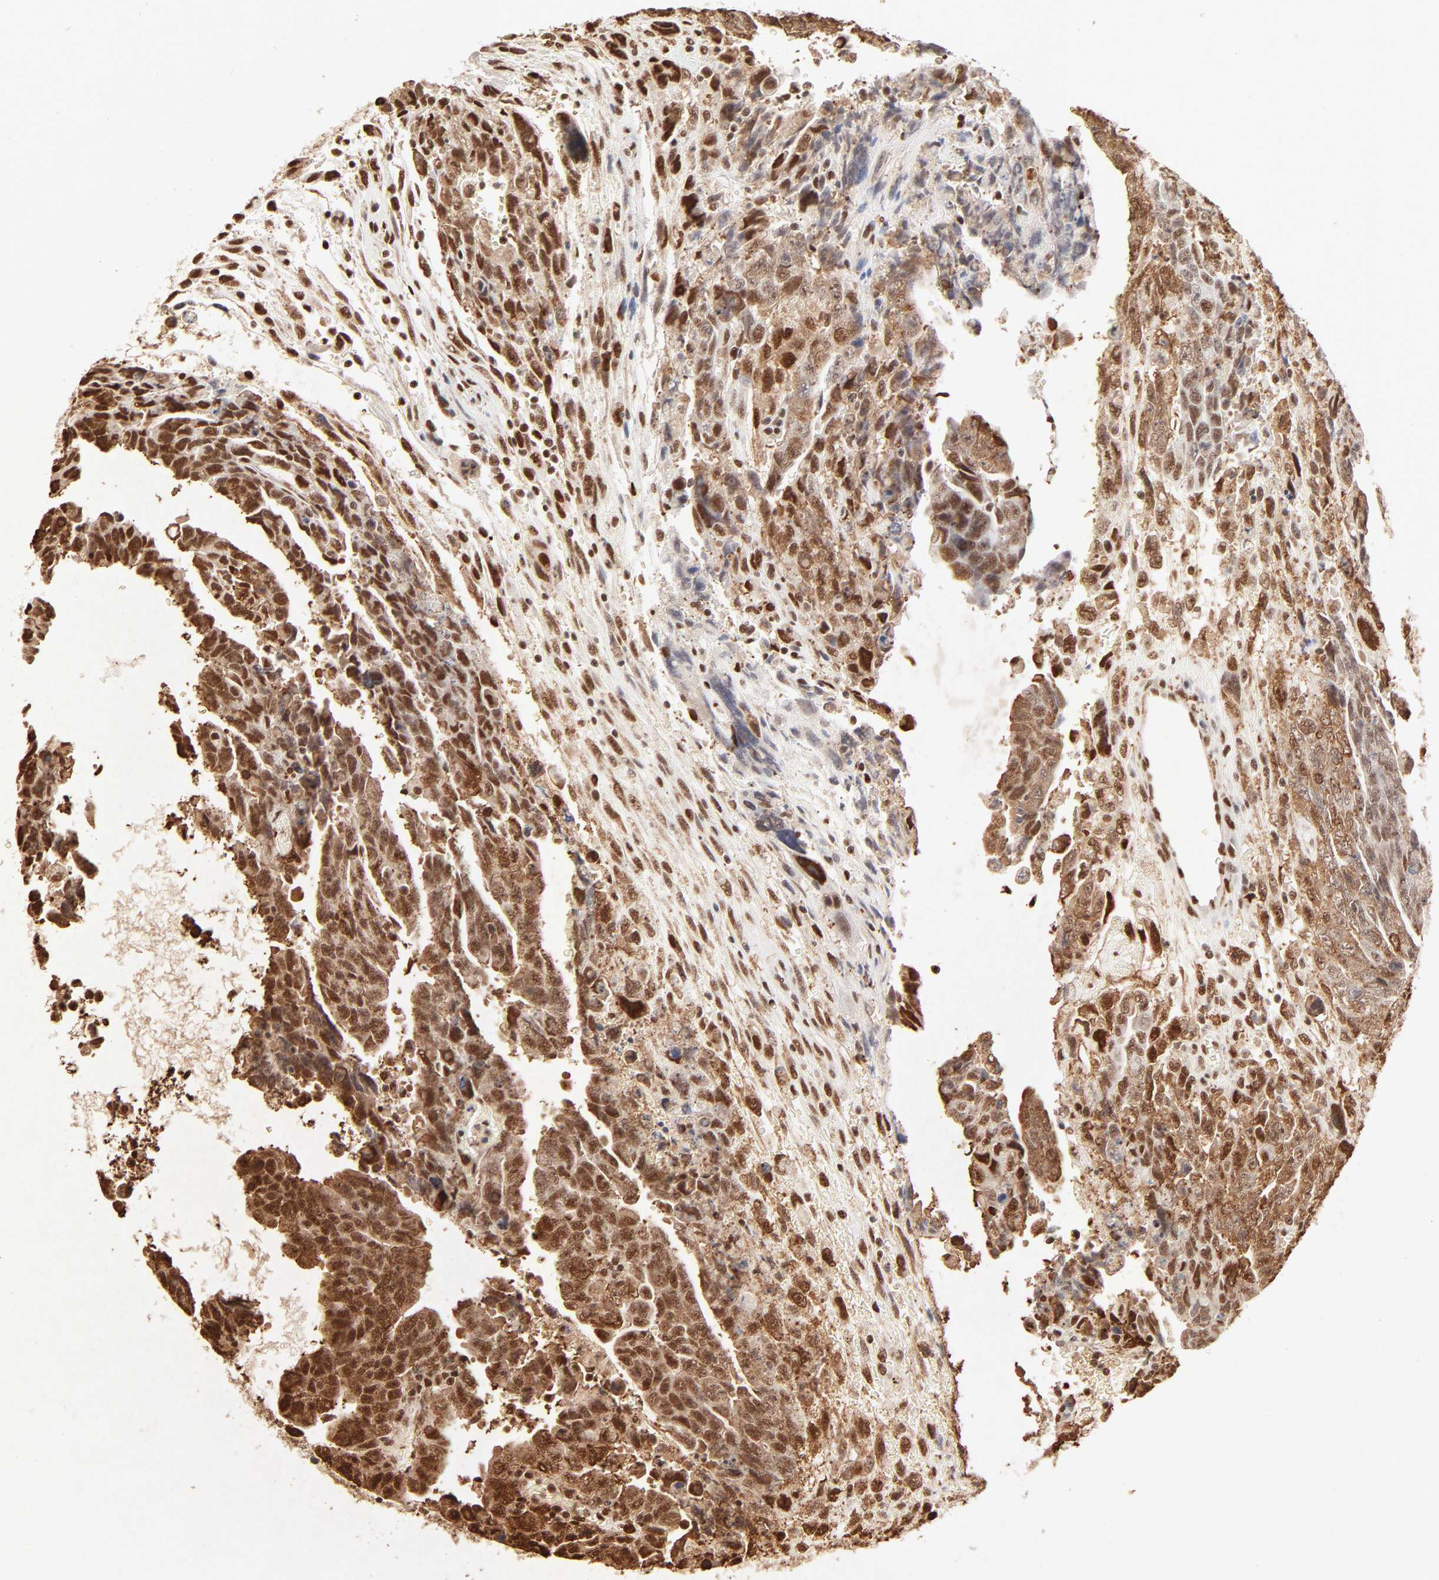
{"staining": {"intensity": "strong", "quantity": ">75%", "location": "cytoplasmic/membranous,nuclear"}, "tissue": "testis cancer", "cell_type": "Tumor cells", "image_type": "cancer", "snomed": [{"axis": "morphology", "description": "Carcinoma, Embryonal, NOS"}, {"axis": "topography", "description": "Testis"}], "caption": "Testis cancer (embryonal carcinoma) stained with DAB (3,3'-diaminobenzidine) immunohistochemistry (IHC) demonstrates high levels of strong cytoplasmic/membranous and nuclear staining in about >75% of tumor cells.", "gene": "FAM50A", "patient": {"sex": "male", "age": 28}}